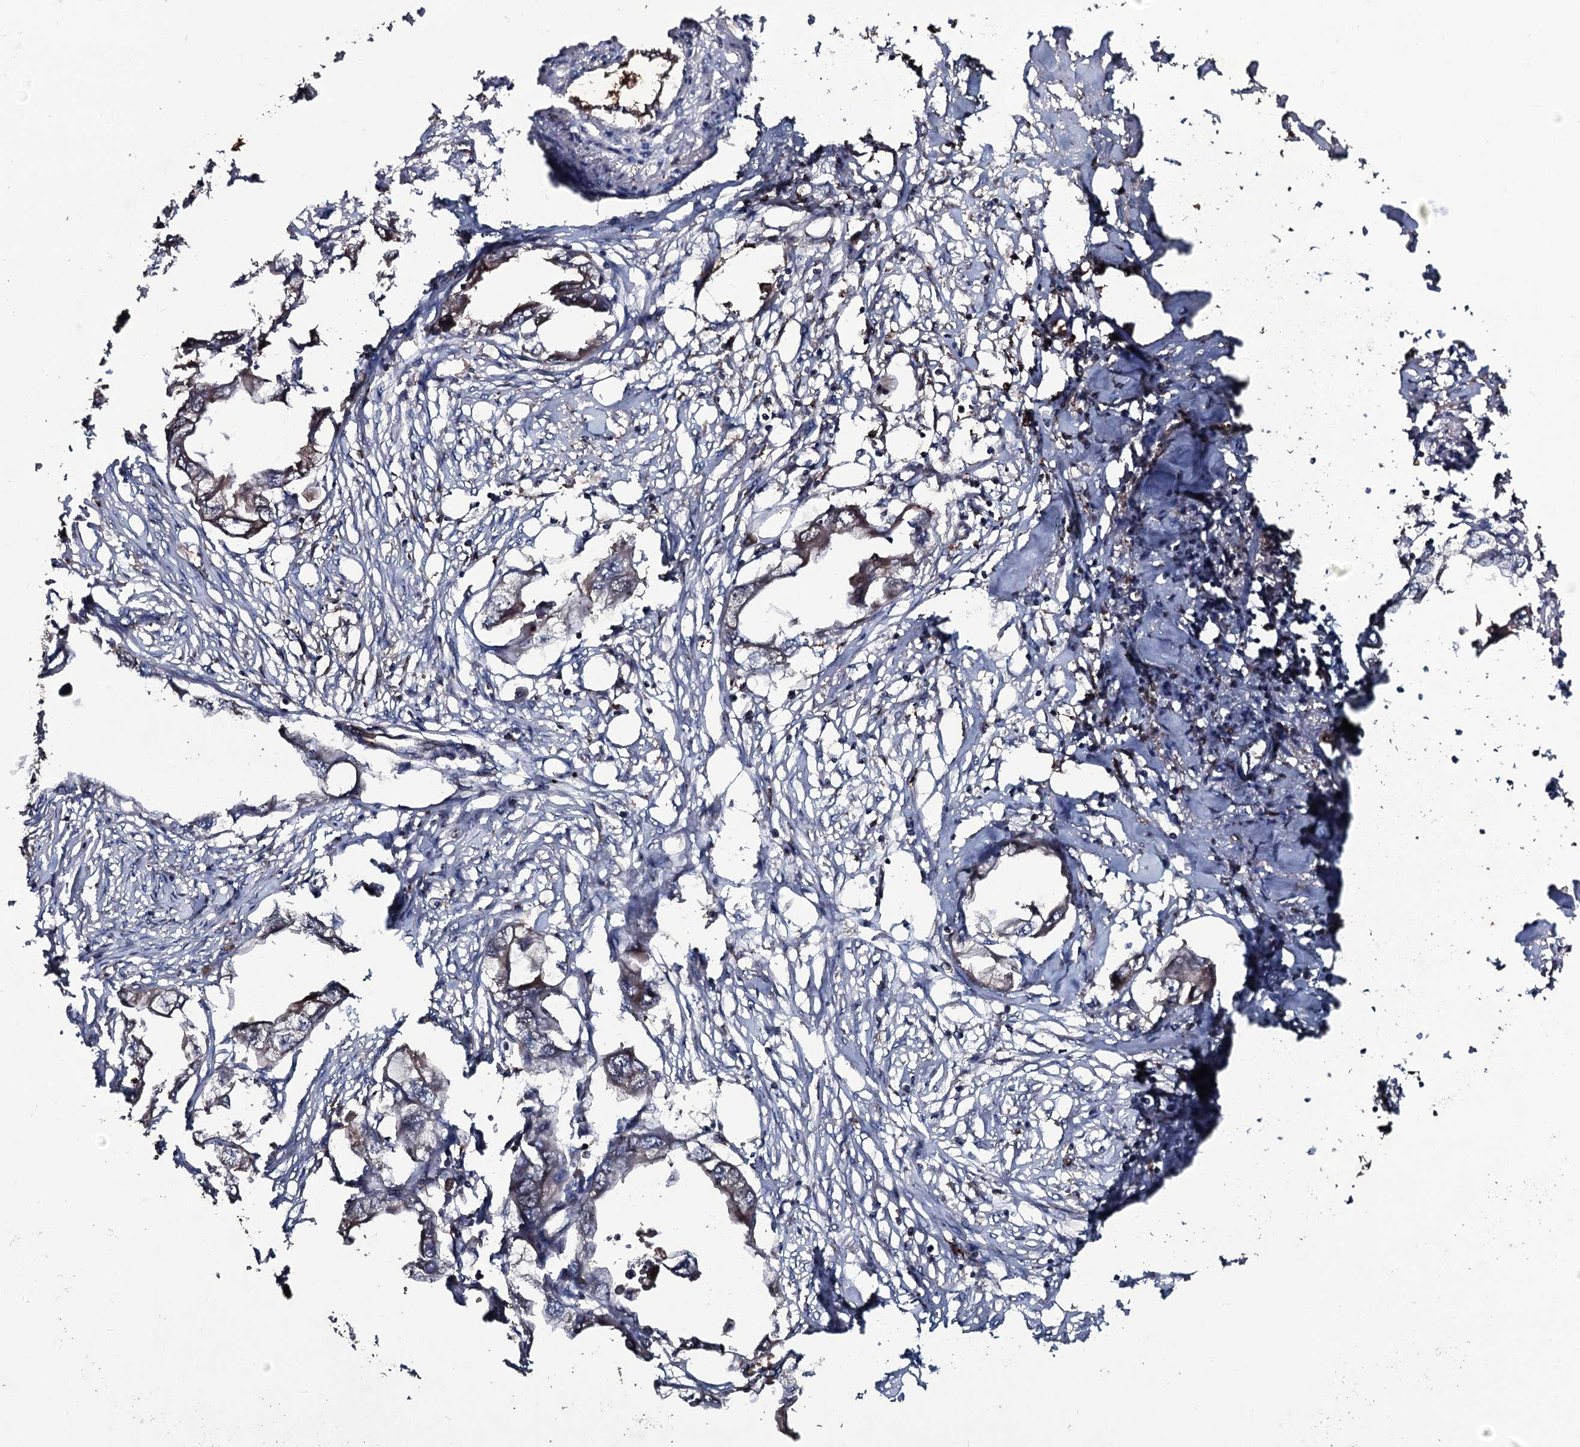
{"staining": {"intensity": "weak", "quantity": "25%-75%", "location": "cytoplasmic/membranous"}, "tissue": "endometrial cancer", "cell_type": "Tumor cells", "image_type": "cancer", "snomed": [{"axis": "morphology", "description": "Adenocarcinoma, NOS"}, {"axis": "morphology", "description": "Adenocarcinoma, metastatic, NOS"}, {"axis": "topography", "description": "Adipose tissue"}, {"axis": "topography", "description": "Endometrium"}], "caption": "Adenocarcinoma (endometrial) stained with DAB (3,3'-diaminobenzidine) IHC exhibits low levels of weak cytoplasmic/membranous expression in approximately 25%-75% of tumor cells.", "gene": "ZSWIM8", "patient": {"sex": "female", "age": 67}}